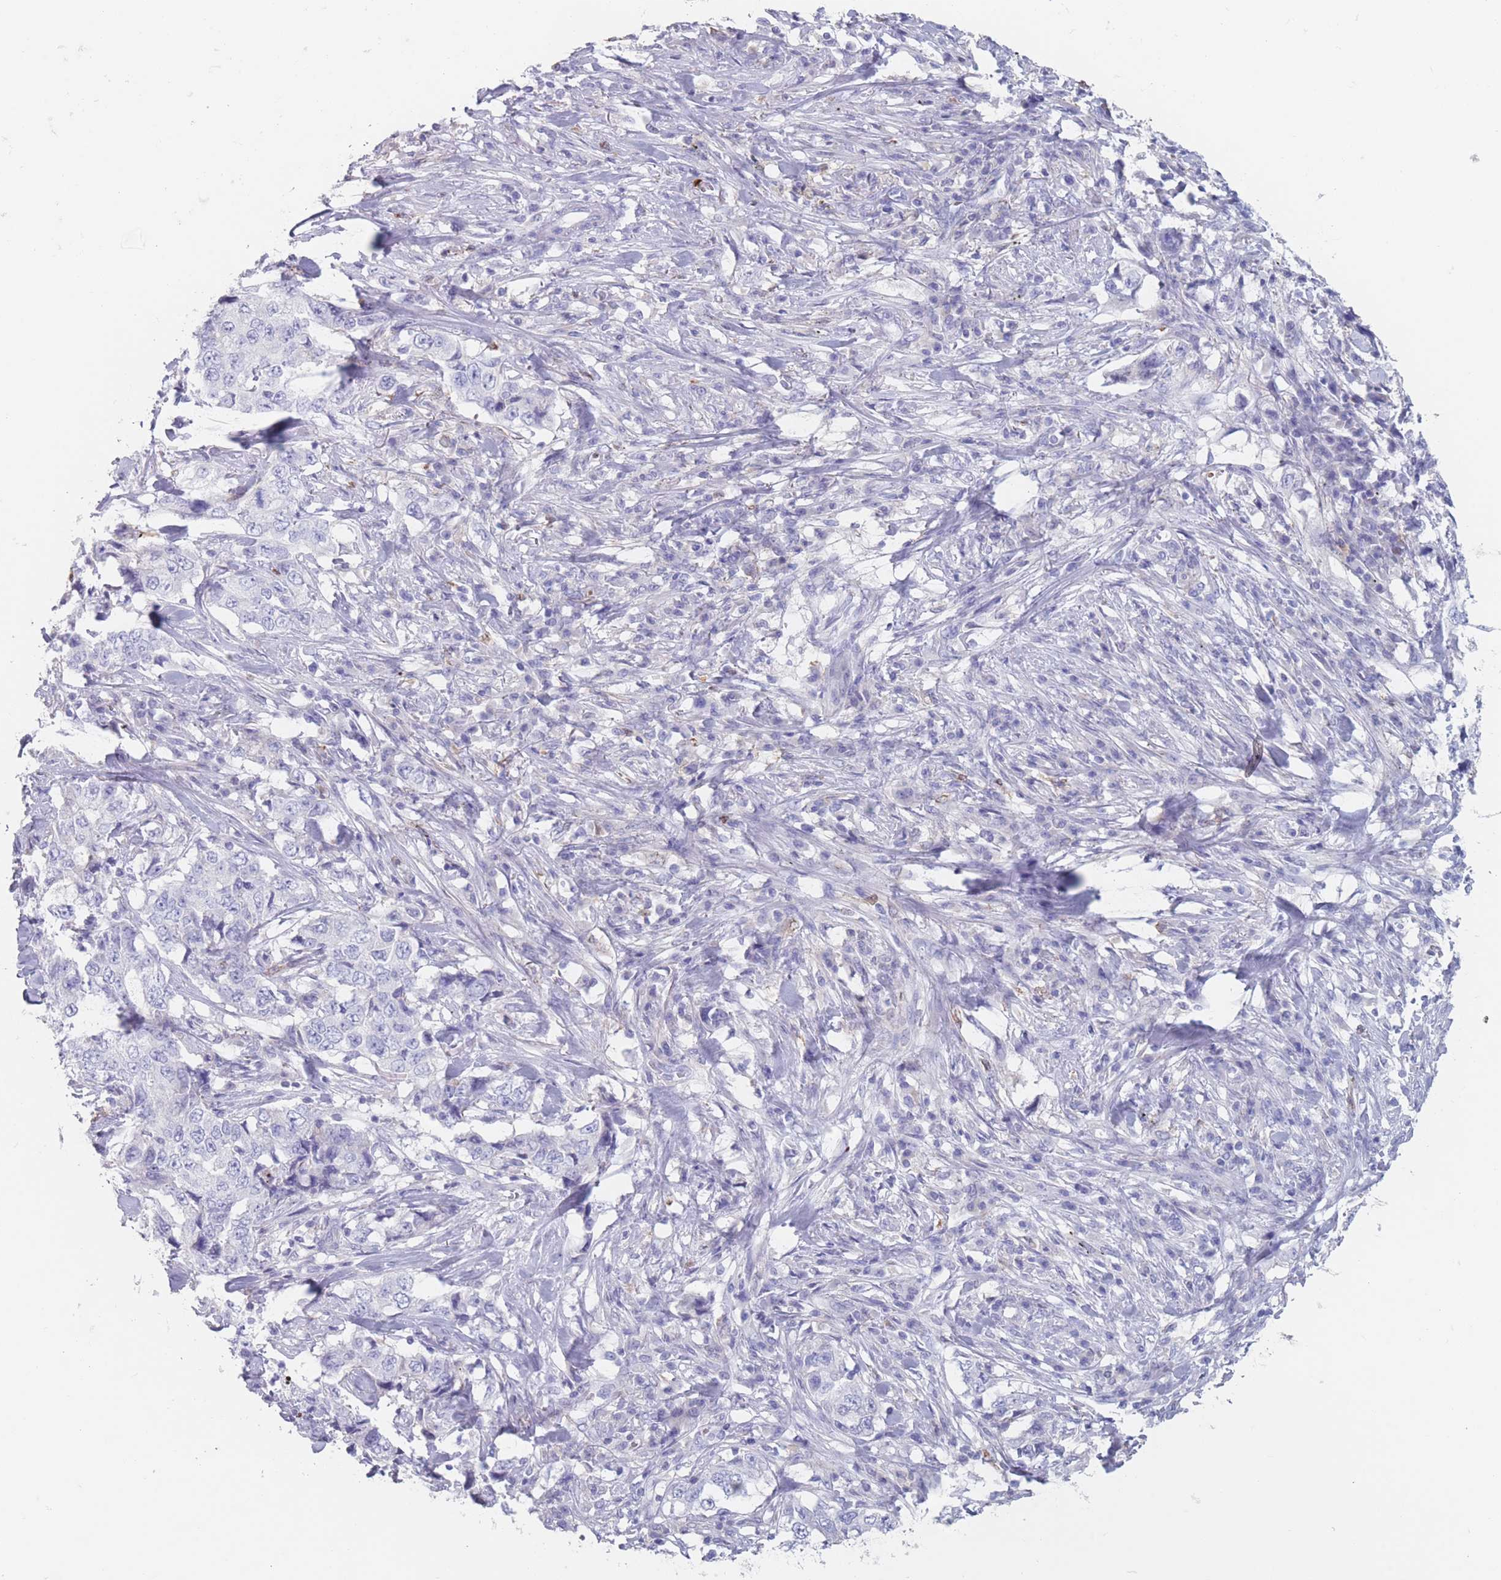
{"staining": {"intensity": "negative", "quantity": "none", "location": "none"}, "tissue": "lung cancer", "cell_type": "Tumor cells", "image_type": "cancer", "snomed": [{"axis": "morphology", "description": "Adenocarcinoma, NOS"}, {"axis": "topography", "description": "Lung"}], "caption": "IHC photomicrograph of neoplastic tissue: human lung adenocarcinoma stained with DAB (3,3'-diaminobenzidine) displays no significant protein positivity in tumor cells. The staining is performed using DAB (3,3'-diaminobenzidine) brown chromogen with nuclei counter-stained in using hematoxylin.", "gene": "ATP1A3", "patient": {"sex": "female", "age": 51}}